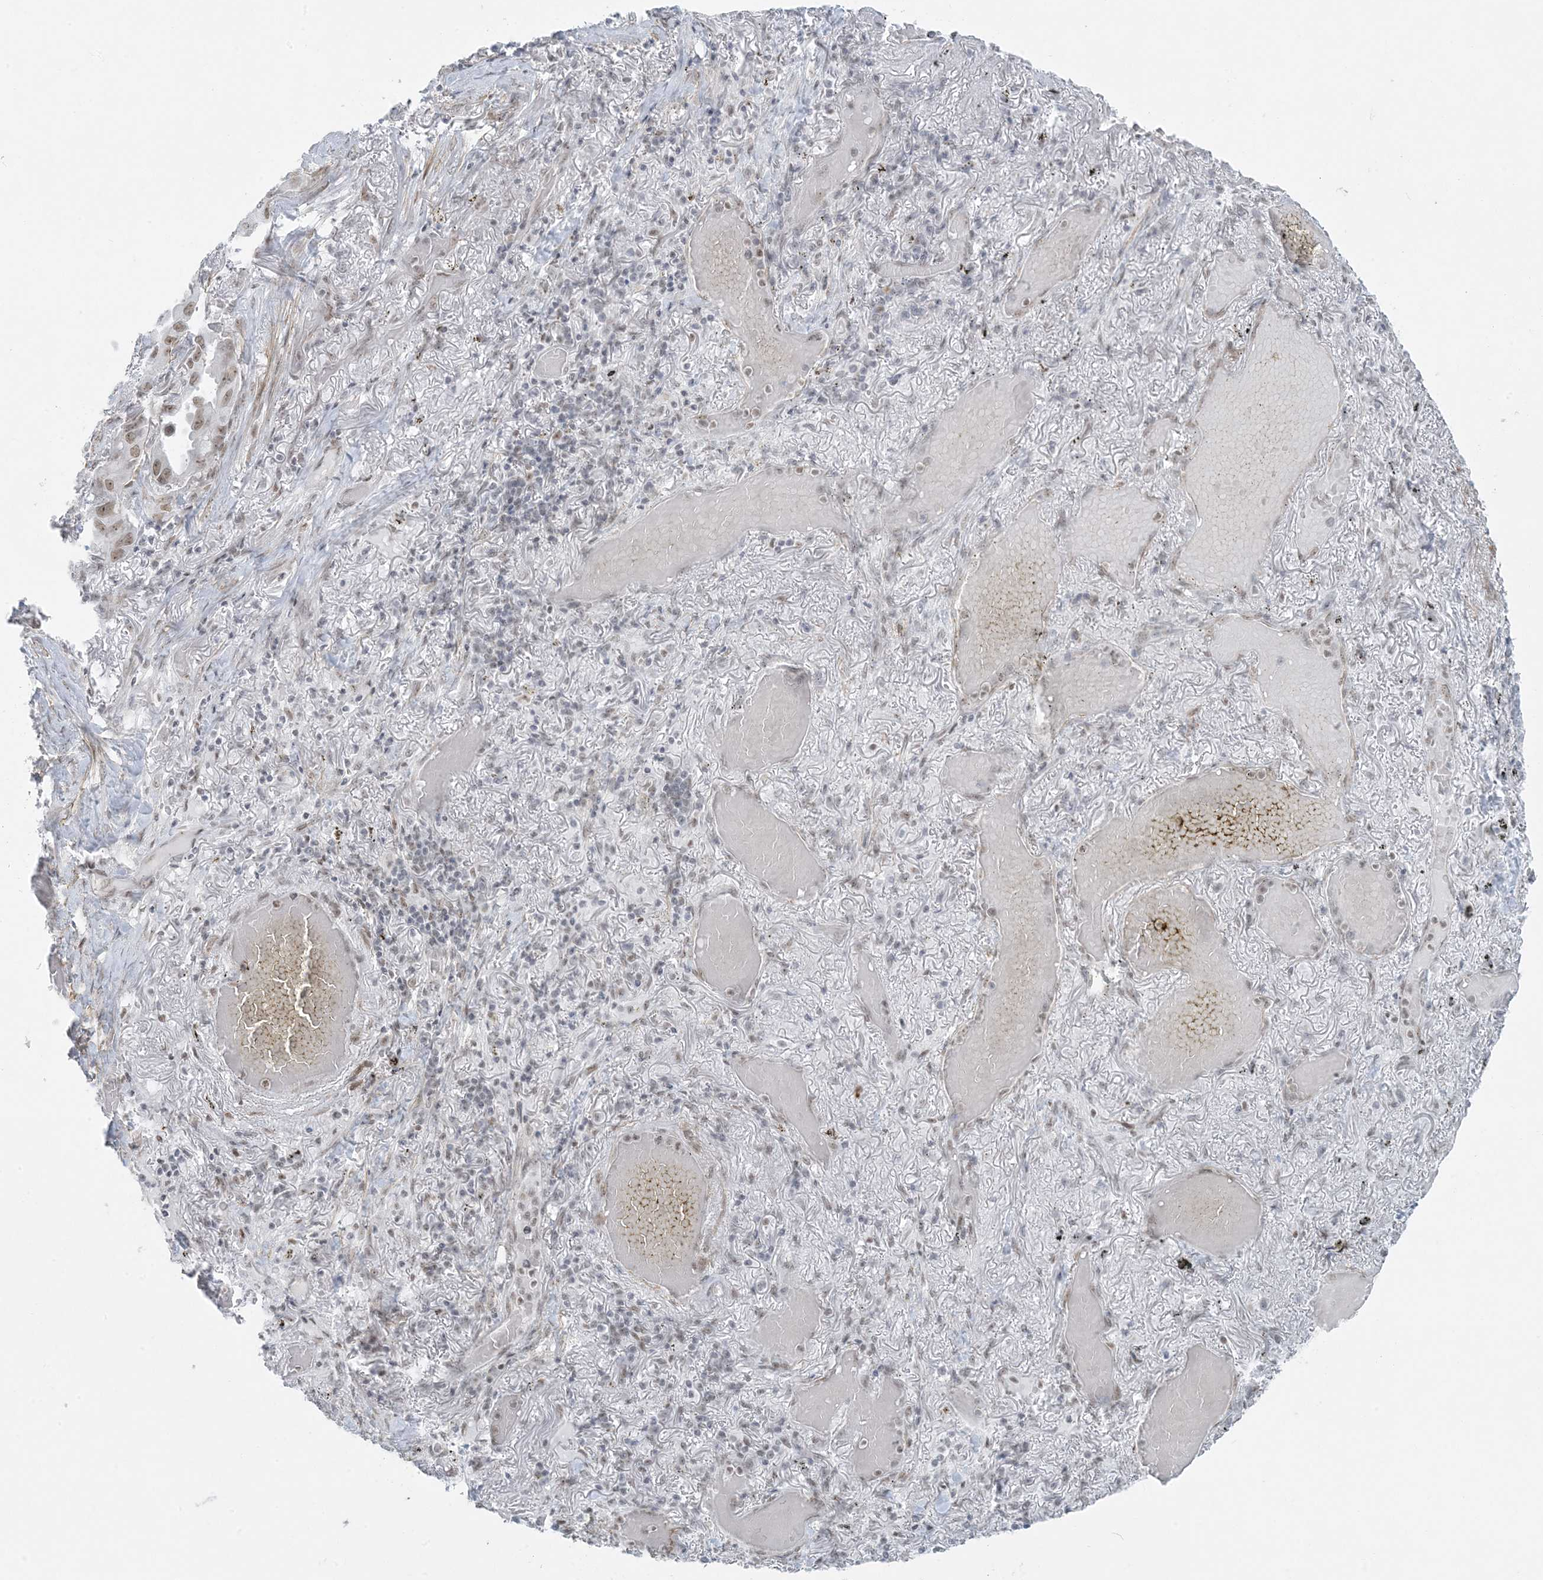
{"staining": {"intensity": "weak", "quantity": "<25%", "location": "nuclear"}, "tissue": "lung cancer", "cell_type": "Tumor cells", "image_type": "cancer", "snomed": [{"axis": "morphology", "description": "Adenocarcinoma, NOS"}, {"axis": "topography", "description": "Lung"}], "caption": "An image of human adenocarcinoma (lung) is negative for staining in tumor cells.", "gene": "ZNF787", "patient": {"sex": "male", "age": 64}}